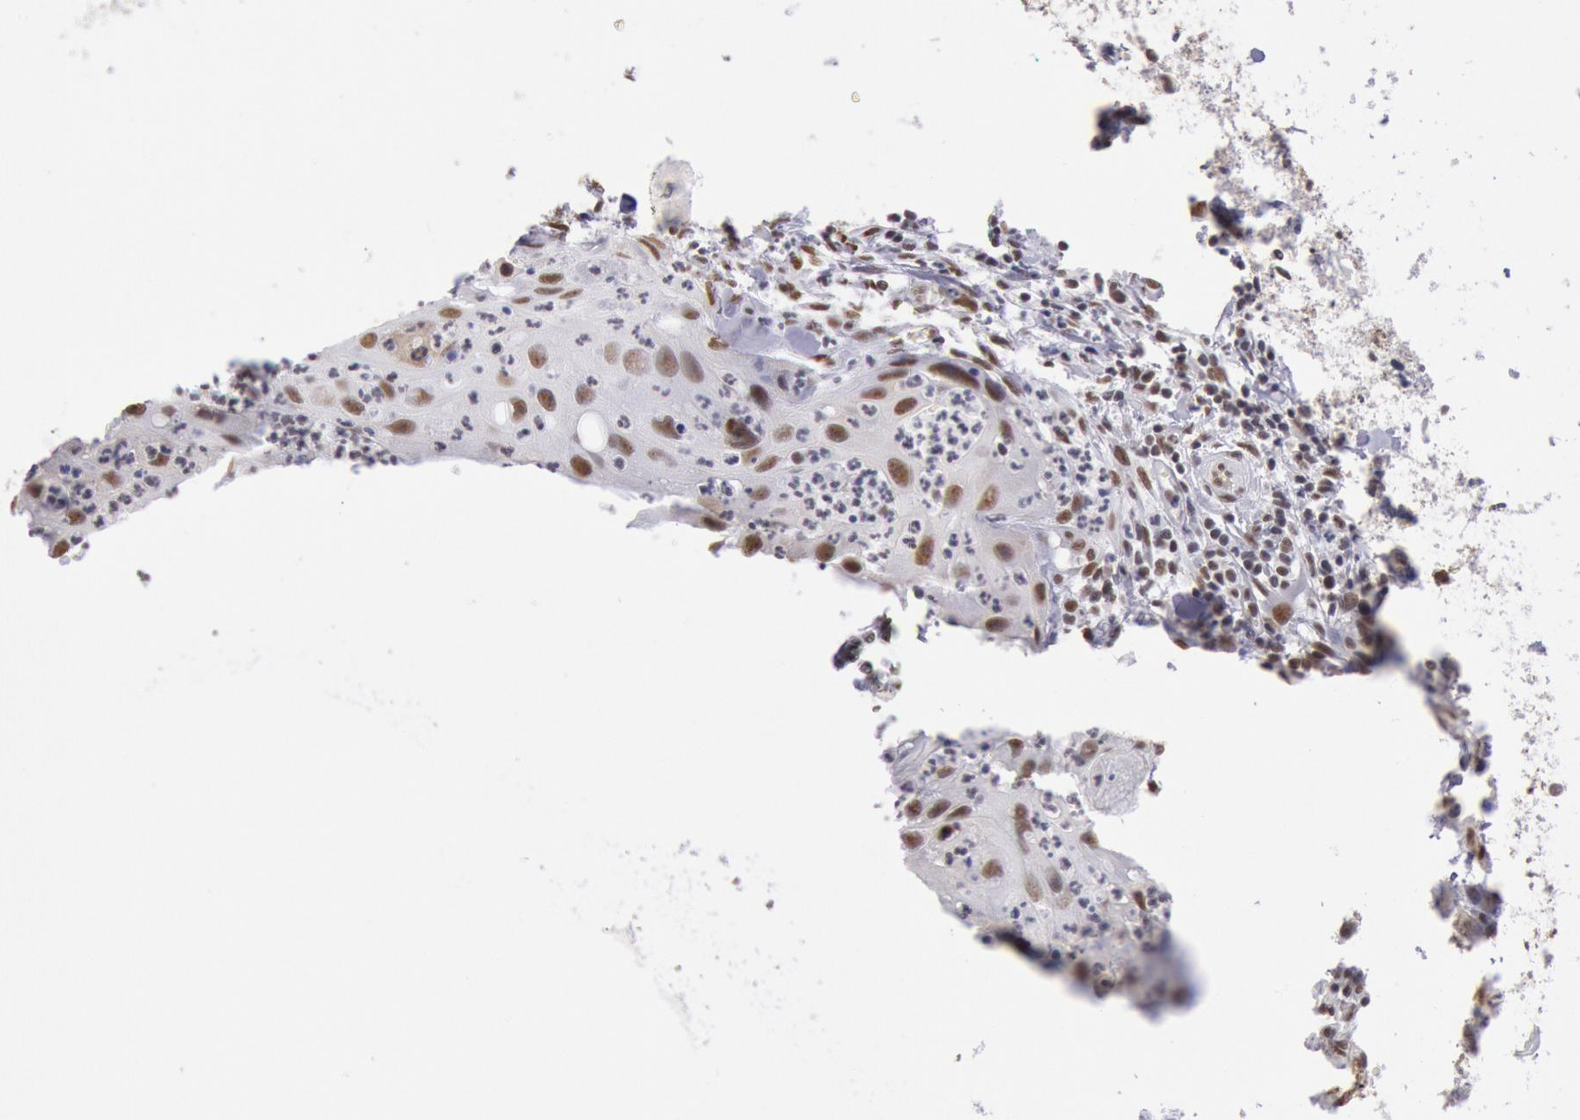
{"staining": {"intensity": "strong", "quantity": ">75%", "location": "cytoplasmic/membranous,nuclear"}, "tissue": "head and neck cancer", "cell_type": "Tumor cells", "image_type": "cancer", "snomed": [{"axis": "morphology", "description": "Squamous cell carcinoma, NOS"}, {"axis": "topography", "description": "Head-Neck"}], "caption": "Immunohistochemistry (IHC) photomicrograph of neoplastic tissue: head and neck cancer stained using immunohistochemistry reveals high levels of strong protein expression localized specifically in the cytoplasmic/membranous and nuclear of tumor cells, appearing as a cytoplasmic/membranous and nuclear brown color.", "gene": "SNRPD3", "patient": {"sex": "male", "age": 64}}